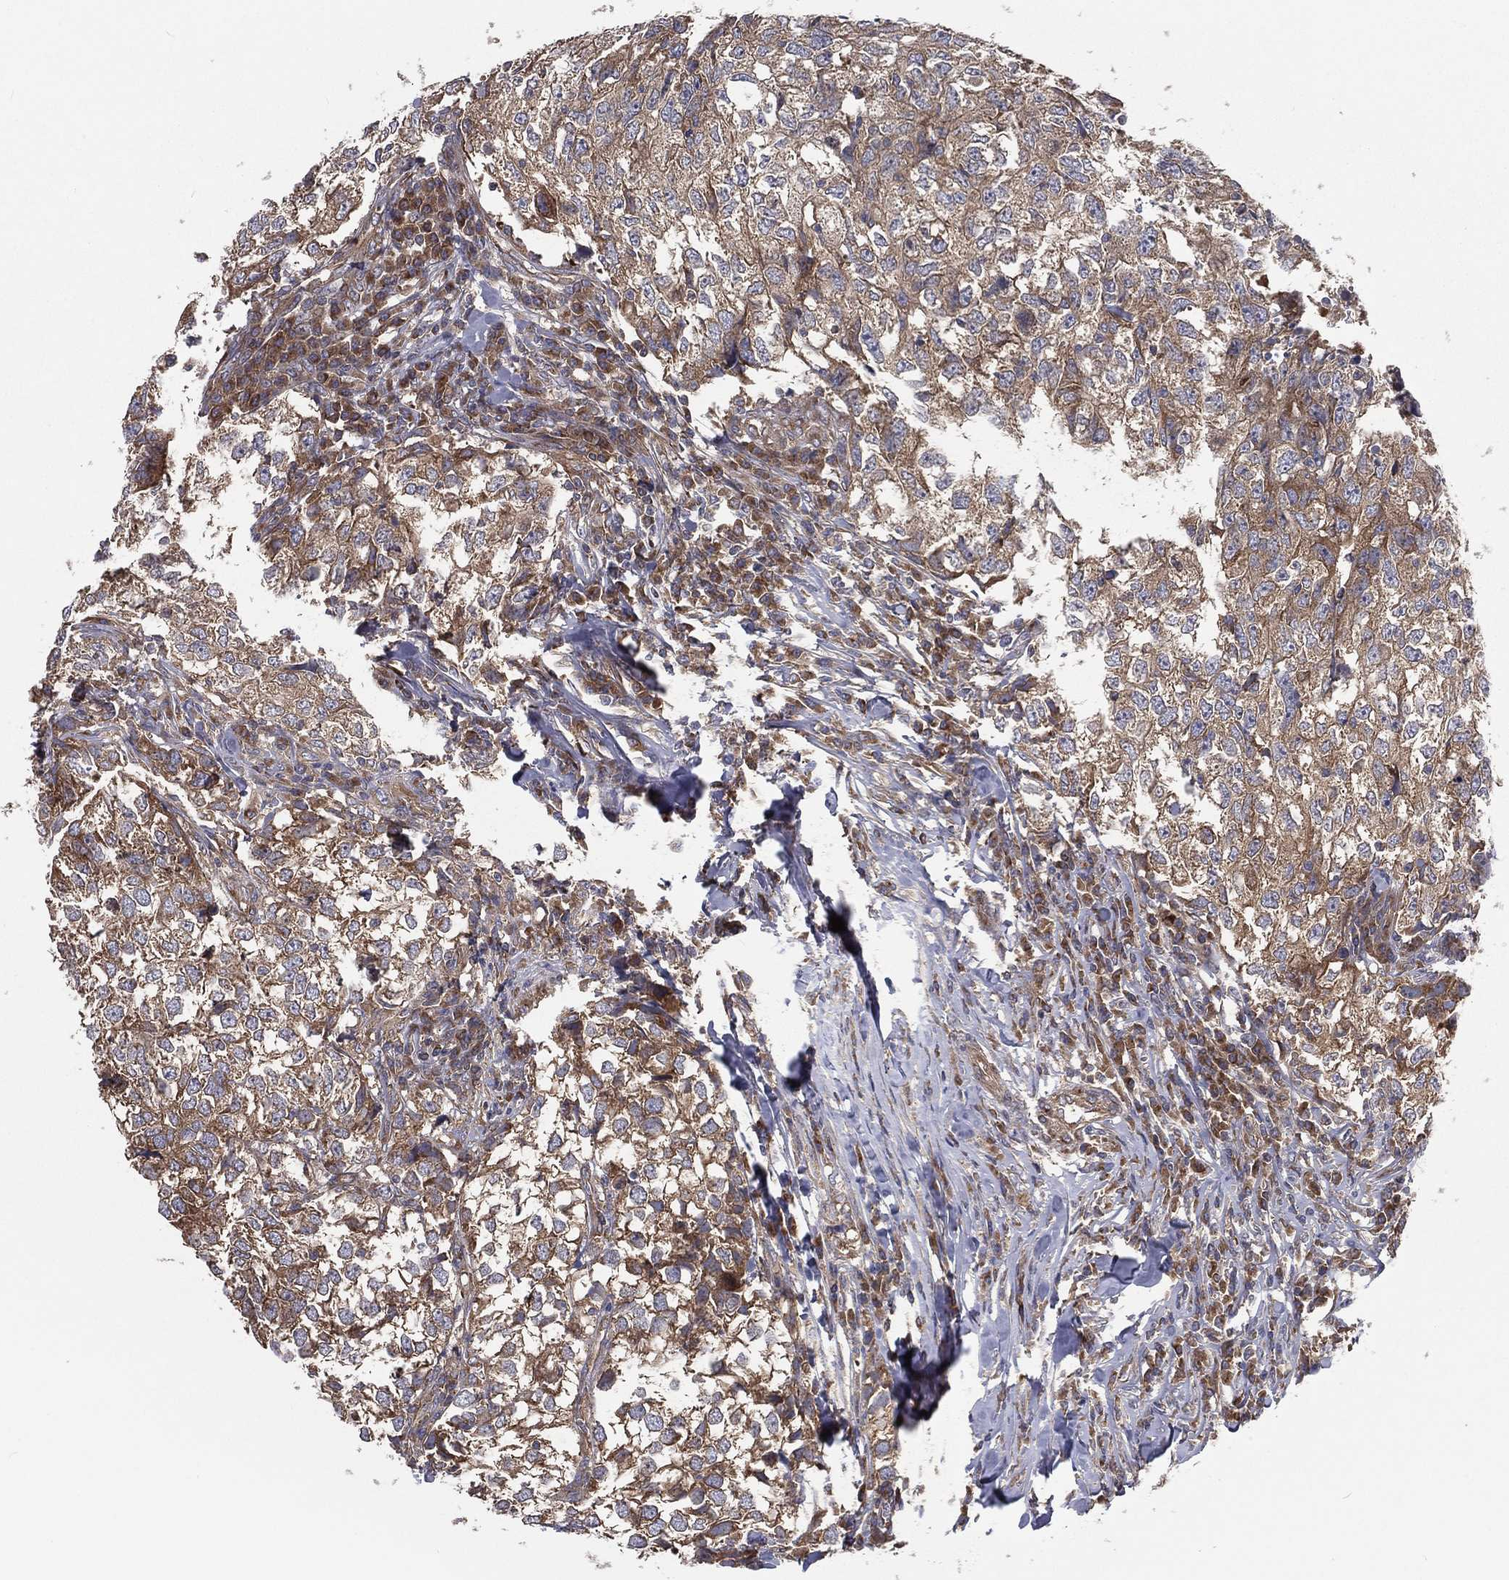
{"staining": {"intensity": "moderate", "quantity": ">75%", "location": "cytoplasmic/membranous"}, "tissue": "breast cancer", "cell_type": "Tumor cells", "image_type": "cancer", "snomed": [{"axis": "morphology", "description": "Duct carcinoma"}, {"axis": "topography", "description": "Breast"}], "caption": "Immunohistochemical staining of human breast intraductal carcinoma reveals medium levels of moderate cytoplasmic/membranous positivity in about >75% of tumor cells.", "gene": "EIF2B5", "patient": {"sex": "female", "age": 30}}